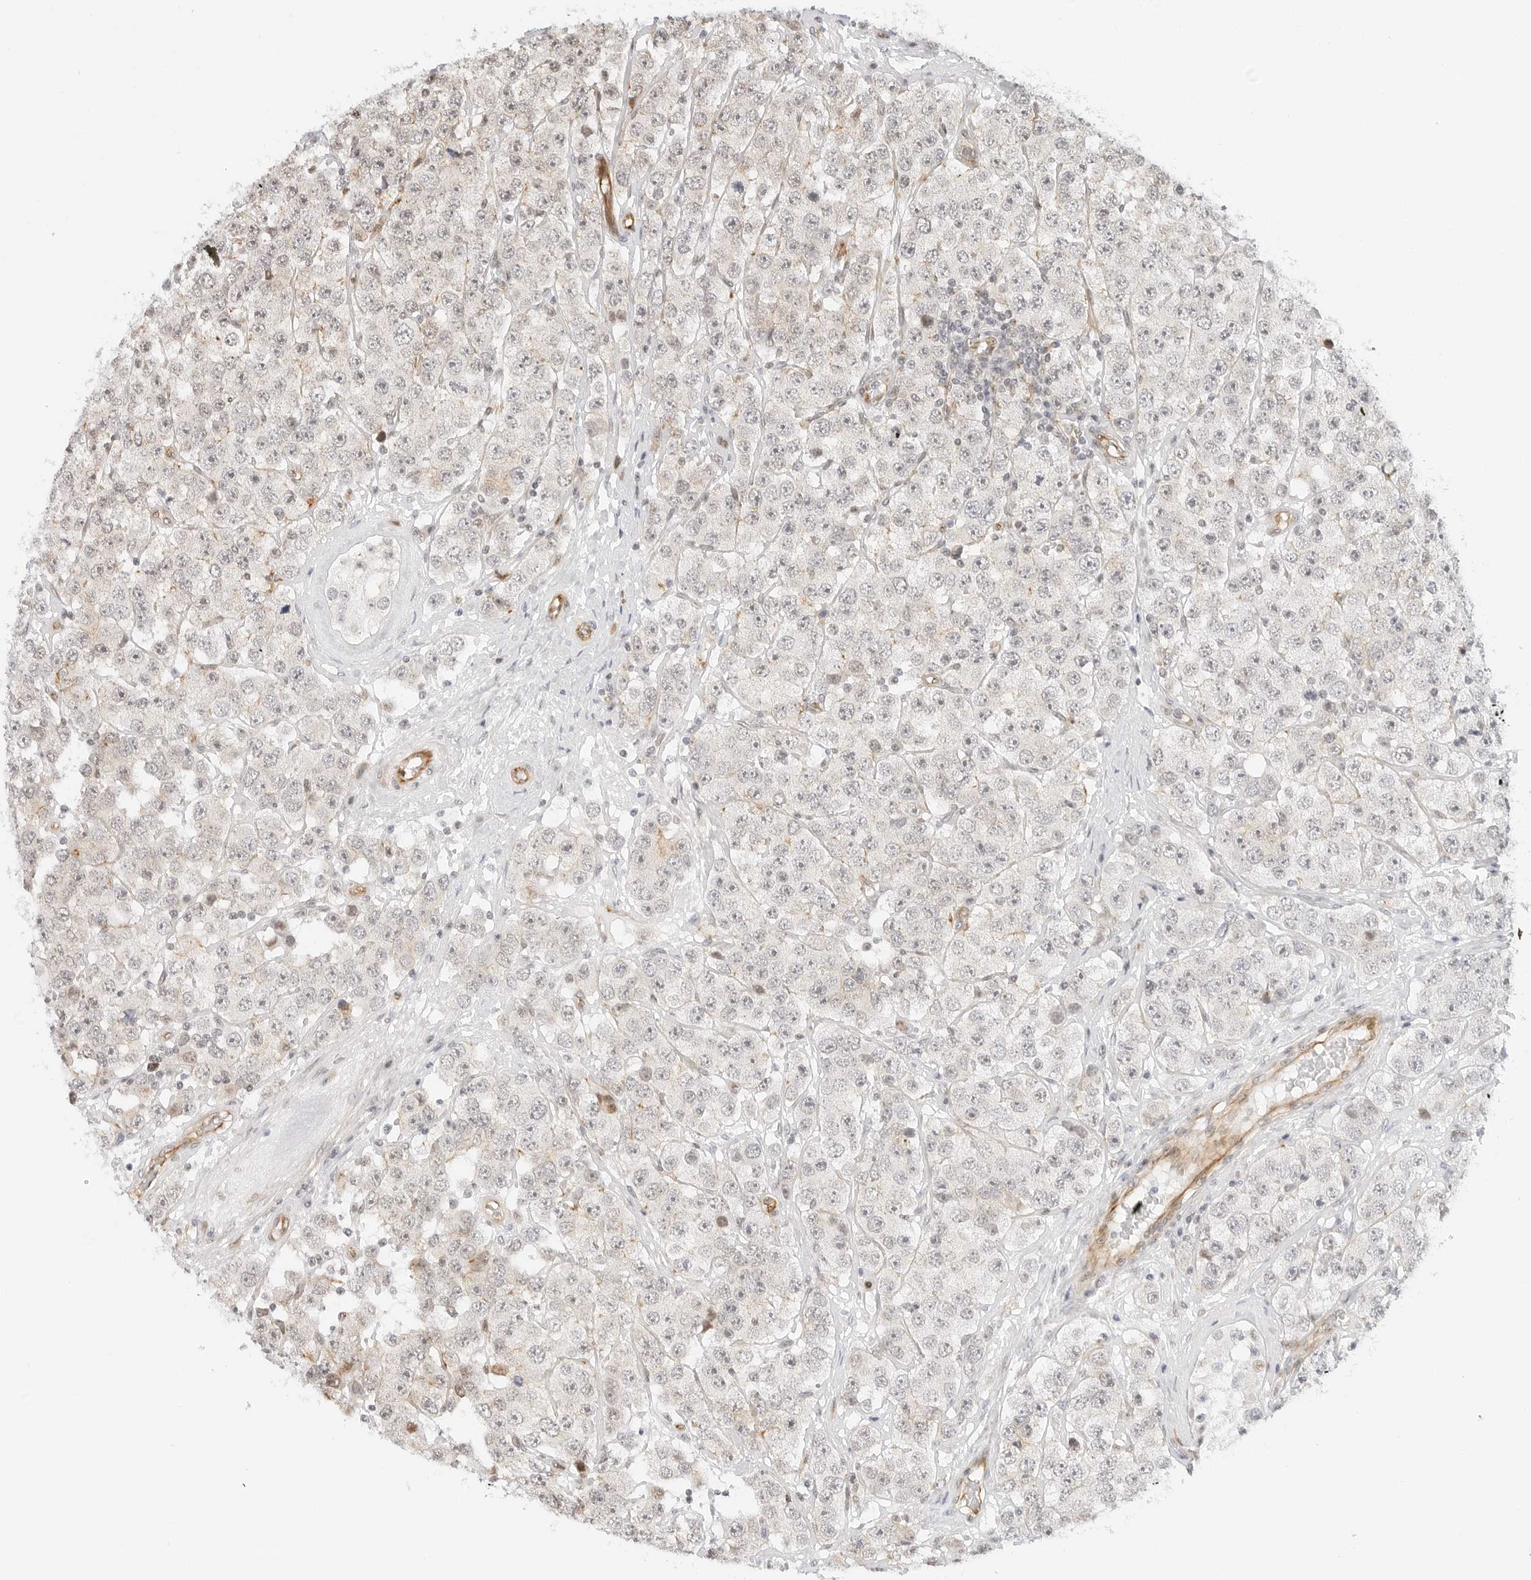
{"staining": {"intensity": "negative", "quantity": "none", "location": "none"}, "tissue": "testis cancer", "cell_type": "Tumor cells", "image_type": "cancer", "snomed": [{"axis": "morphology", "description": "Seminoma, NOS"}, {"axis": "topography", "description": "Testis"}], "caption": "An immunohistochemistry (IHC) histopathology image of testis cancer (seminoma) is shown. There is no staining in tumor cells of testis cancer (seminoma).", "gene": "ZNF613", "patient": {"sex": "male", "age": 28}}